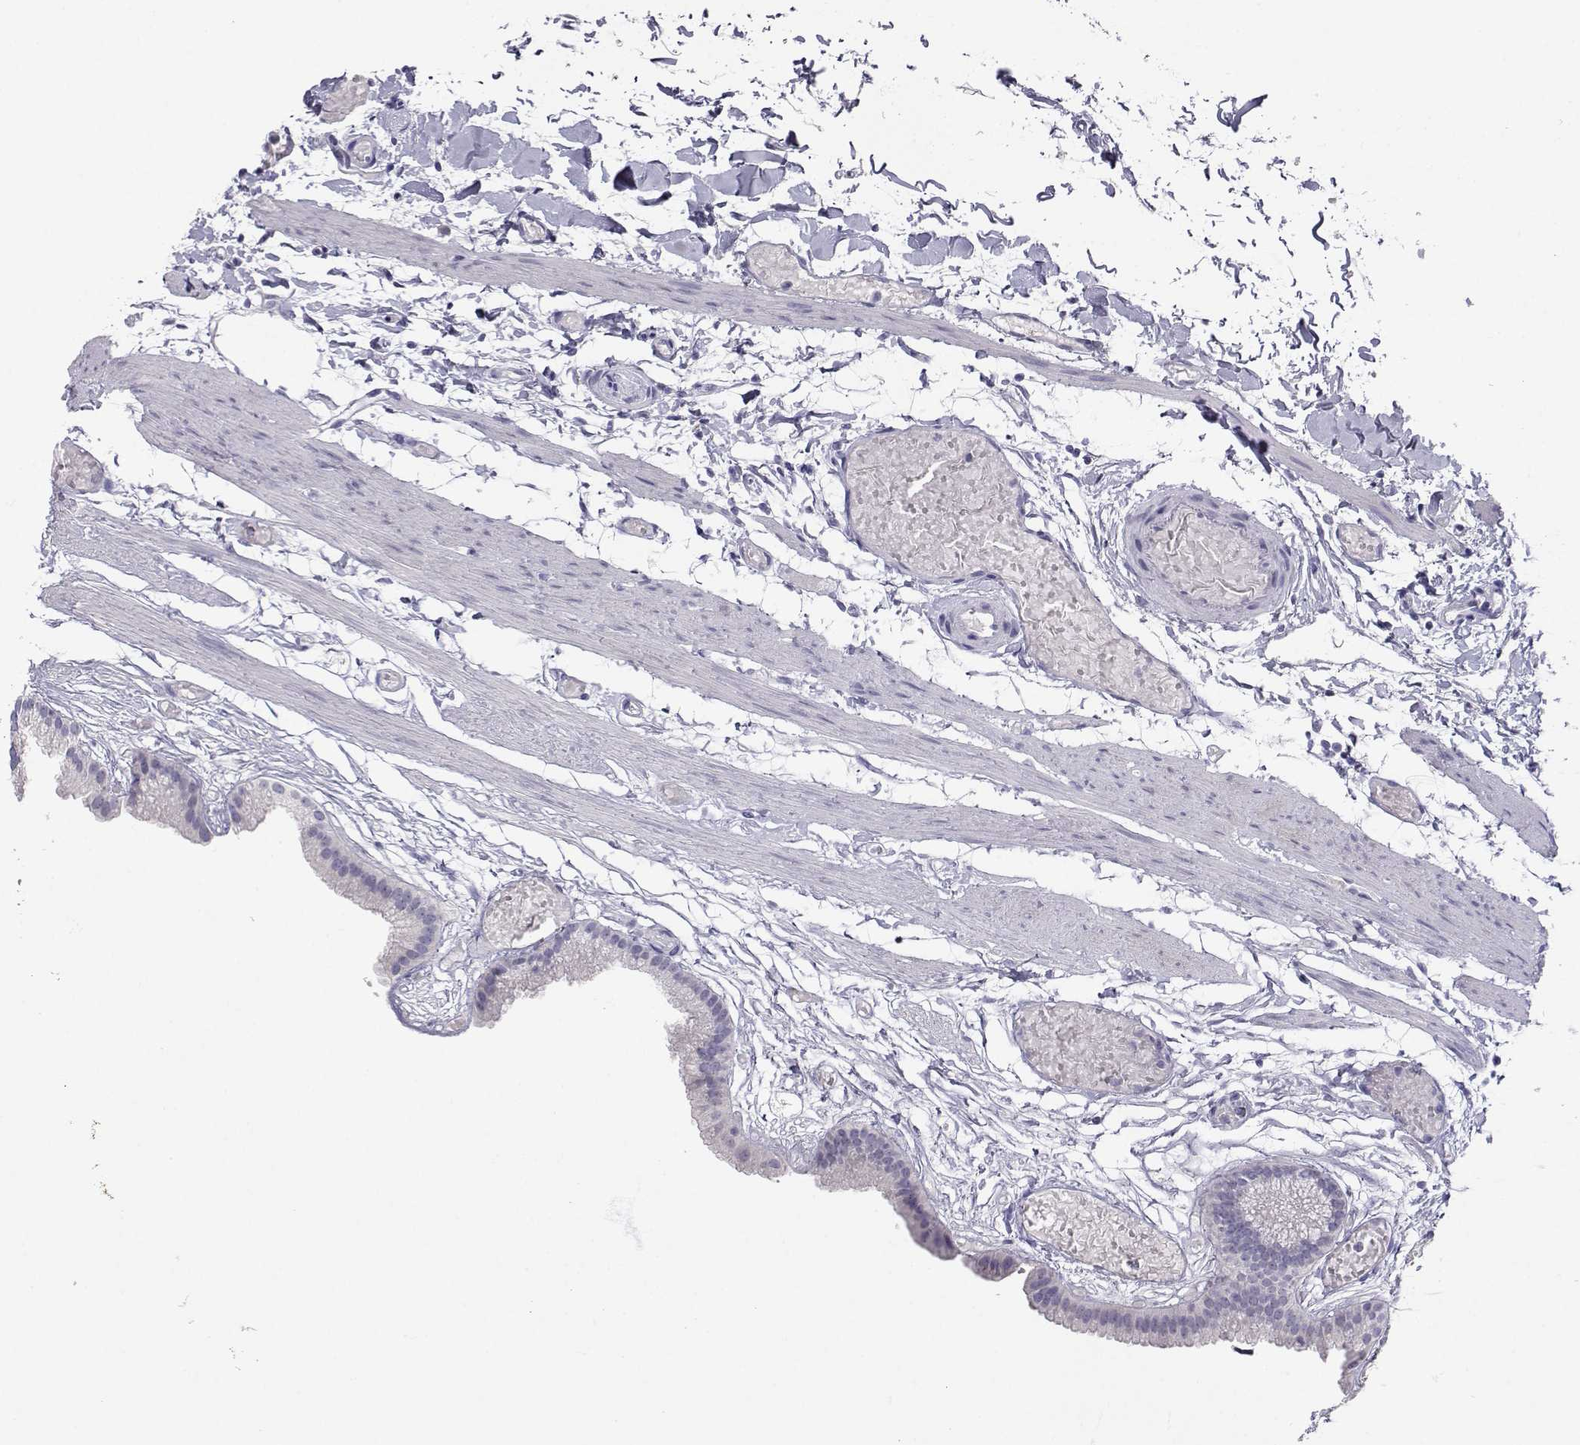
{"staining": {"intensity": "negative", "quantity": "none", "location": "none"}, "tissue": "gallbladder", "cell_type": "Glandular cells", "image_type": "normal", "snomed": [{"axis": "morphology", "description": "Normal tissue, NOS"}, {"axis": "topography", "description": "Gallbladder"}], "caption": "This is an immunohistochemistry (IHC) photomicrograph of normal gallbladder. There is no positivity in glandular cells.", "gene": "SLC6A3", "patient": {"sex": "female", "age": 45}}